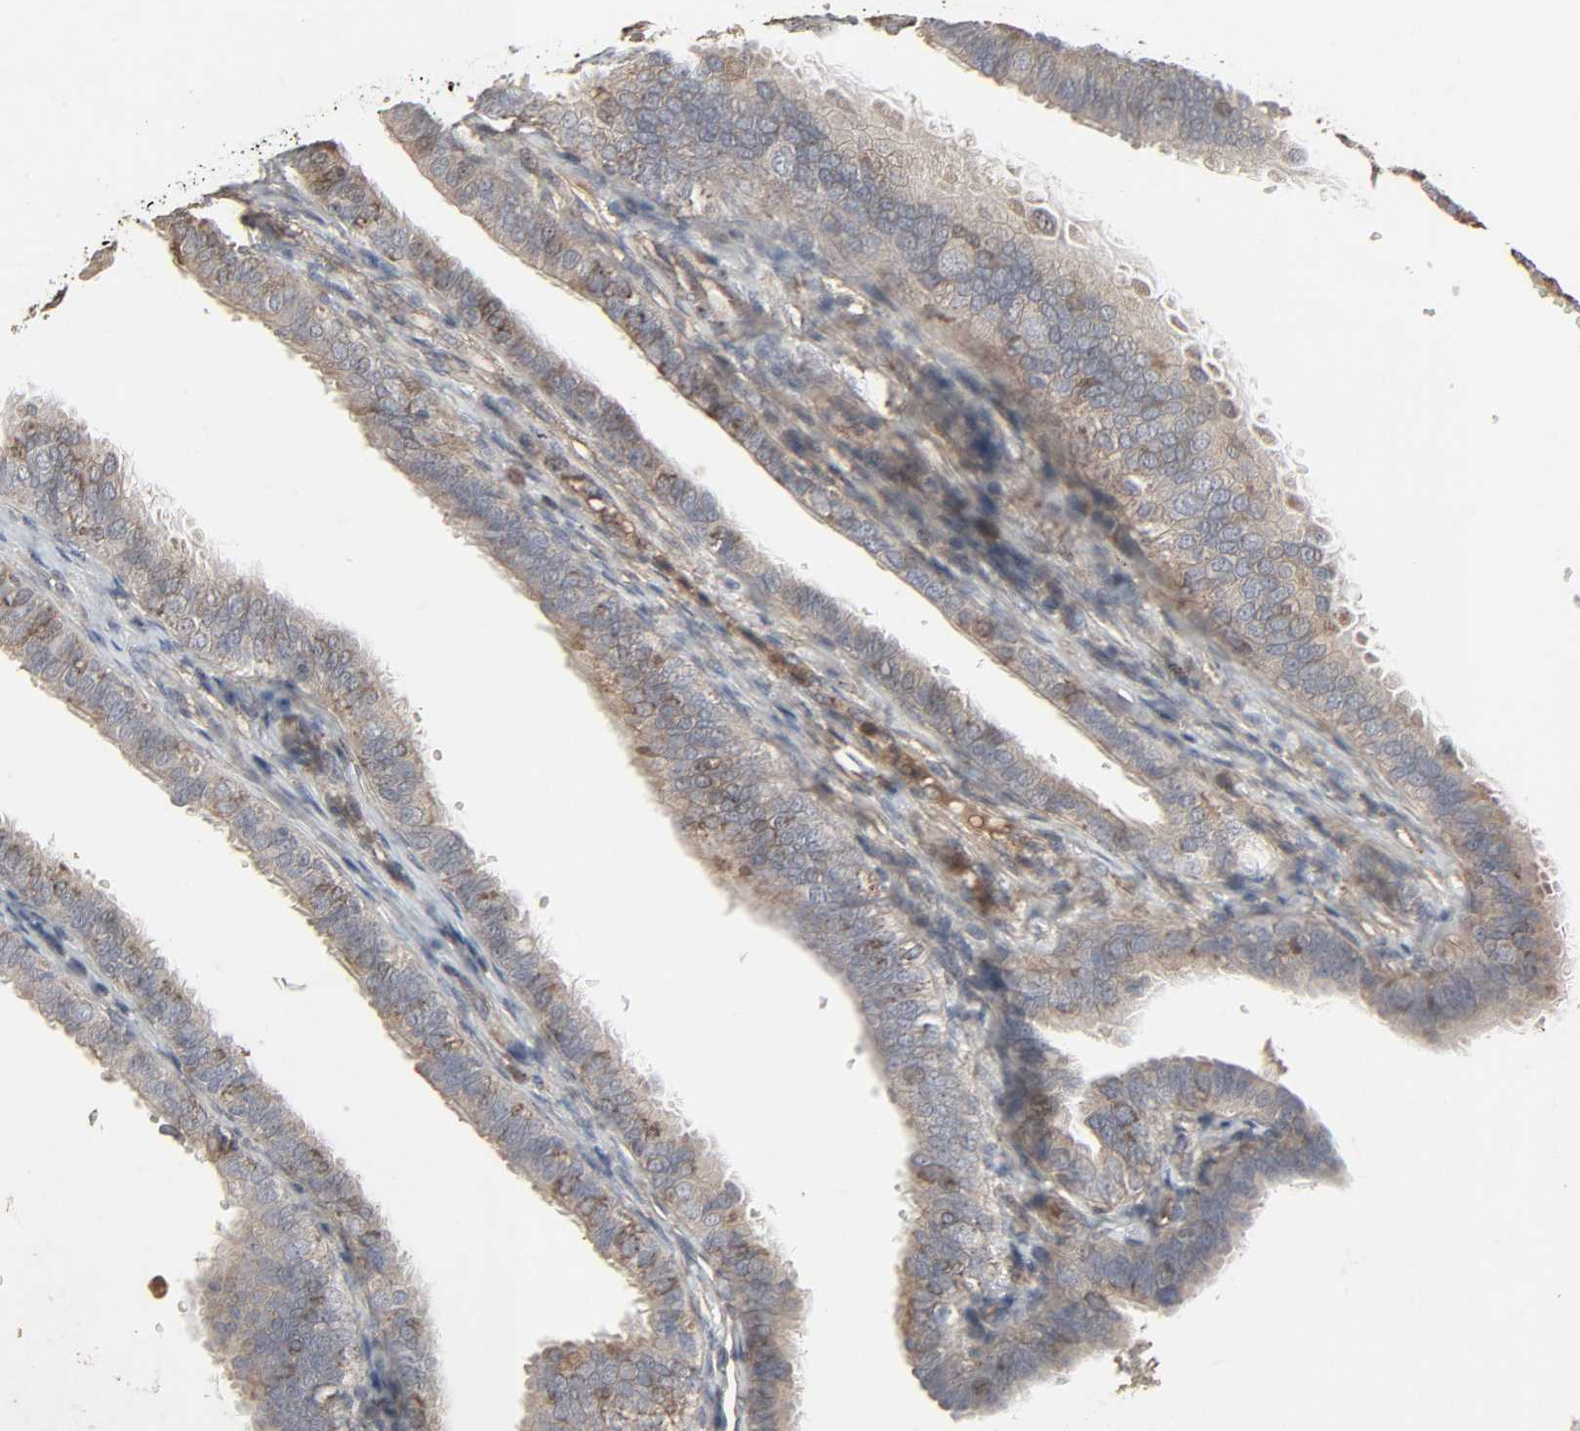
{"staining": {"intensity": "moderate", "quantity": "25%-75%", "location": "cytoplasmic/membranous"}, "tissue": "fallopian tube", "cell_type": "Glandular cells", "image_type": "normal", "snomed": [{"axis": "morphology", "description": "Normal tissue, NOS"}, {"axis": "morphology", "description": "Dermoid, NOS"}, {"axis": "topography", "description": "Fallopian tube"}], "caption": "Glandular cells demonstrate medium levels of moderate cytoplasmic/membranous staining in about 25%-75% of cells in benign human fallopian tube.", "gene": "ADCY4", "patient": {"sex": "female", "age": 33}}